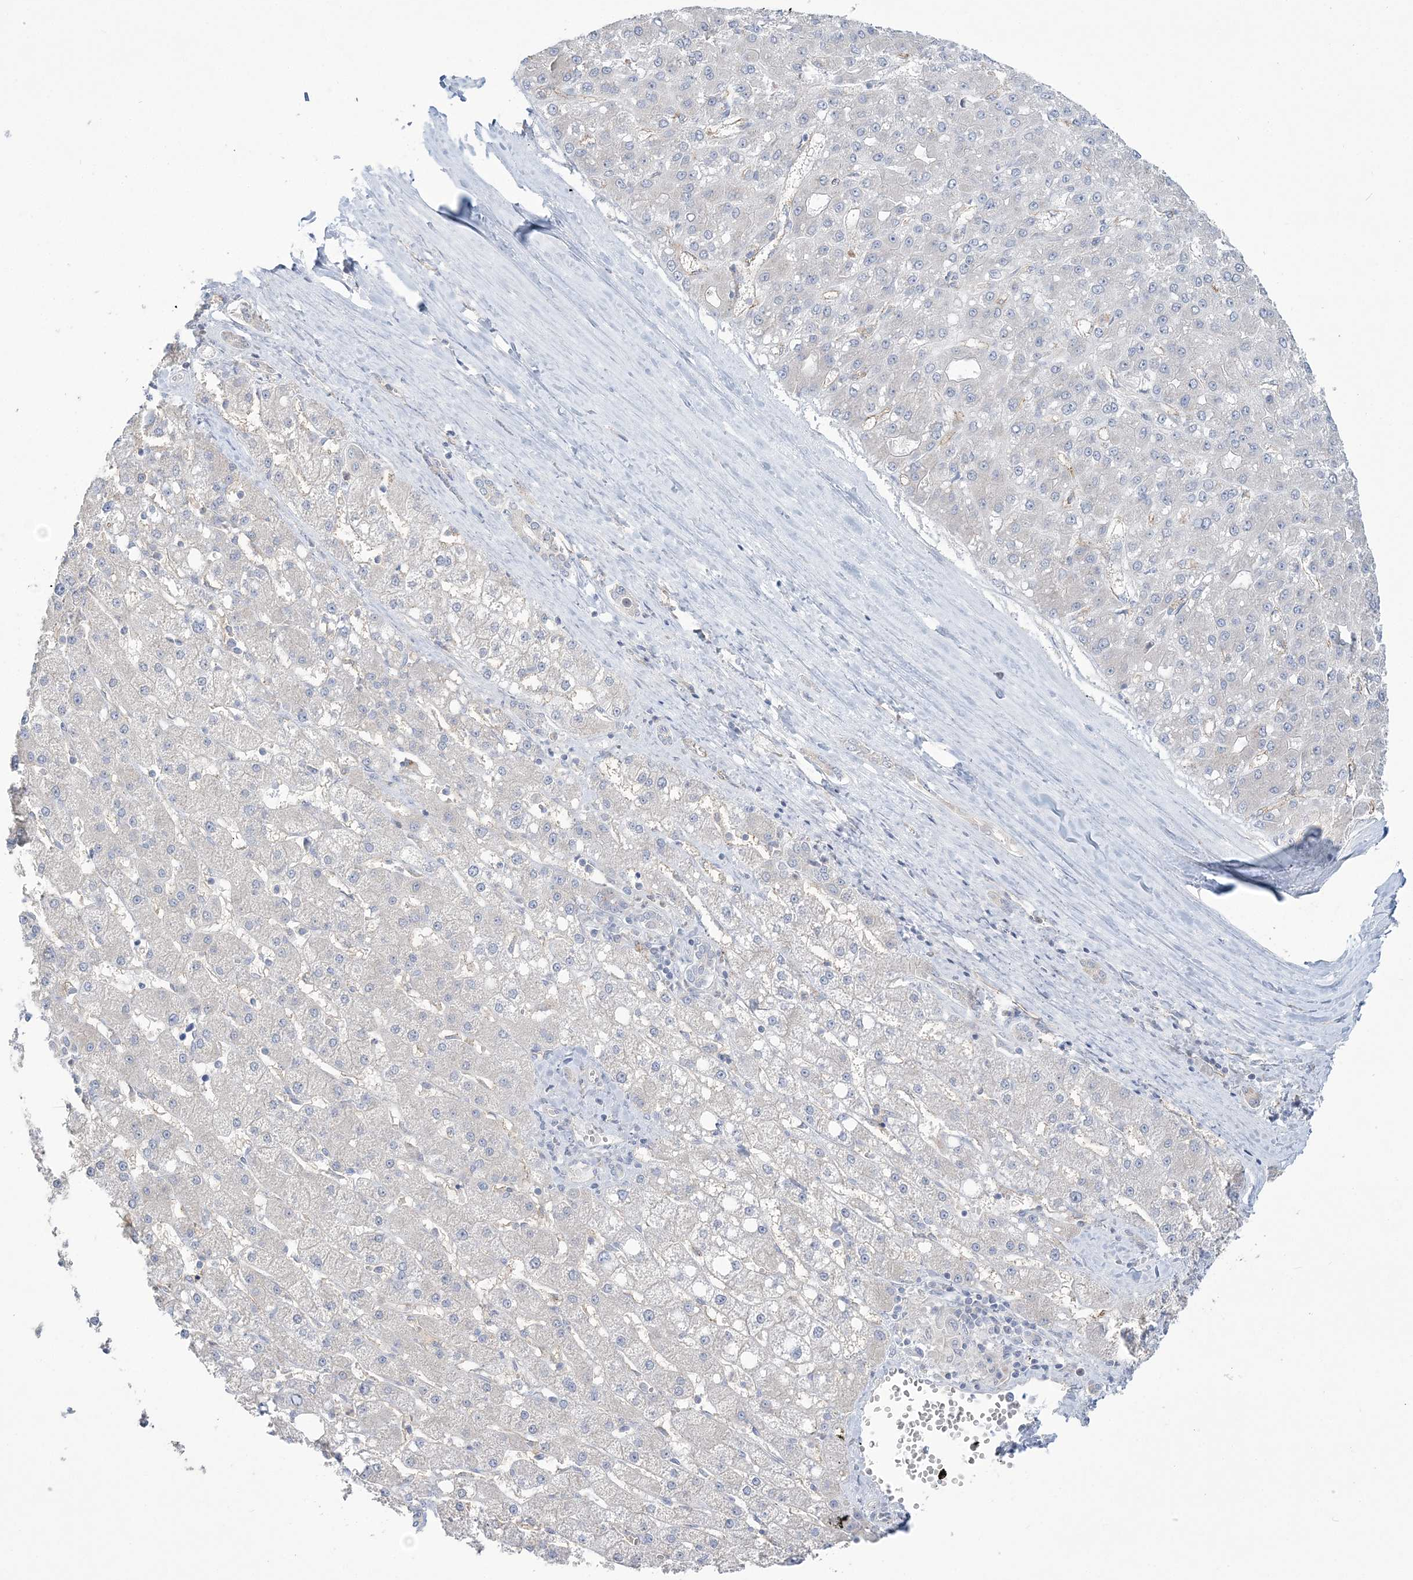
{"staining": {"intensity": "negative", "quantity": "none", "location": "none"}, "tissue": "liver cancer", "cell_type": "Tumor cells", "image_type": "cancer", "snomed": [{"axis": "morphology", "description": "Carcinoma, Hepatocellular, NOS"}, {"axis": "topography", "description": "Liver"}], "caption": "This is a micrograph of immunohistochemistry staining of hepatocellular carcinoma (liver), which shows no positivity in tumor cells. The staining is performed using DAB brown chromogen with nuclei counter-stained in using hematoxylin.", "gene": "FARSB", "patient": {"sex": "male", "age": 67}}